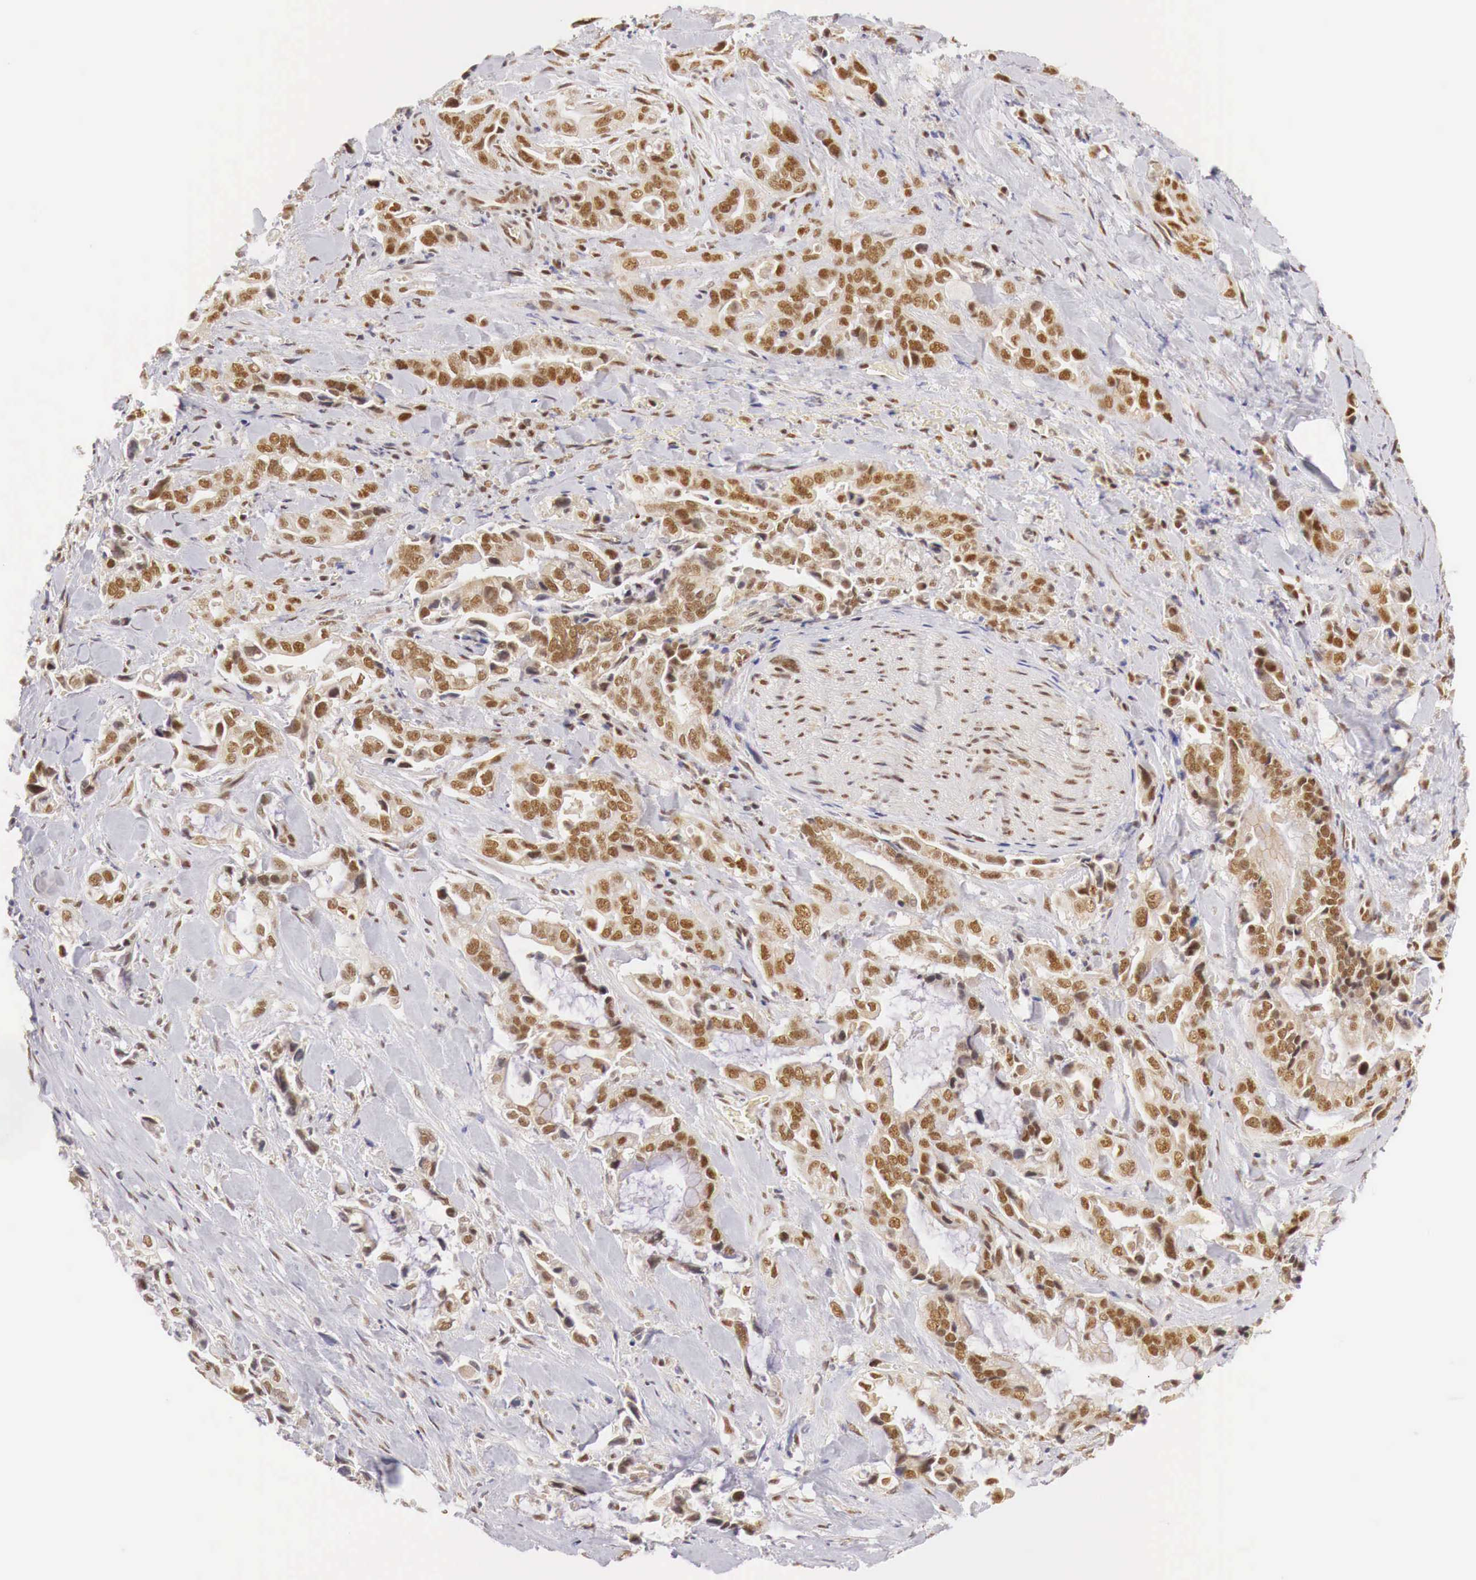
{"staining": {"intensity": "moderate", "quantity": ">75%", "location": "cytoplasmic/membranous,nuclear"}, "tissue": "pancreatic cancer", "cell_type": "Tumor cells", "image_type": "cancer", "snomed": [{"axis": "morphology", "description": "Adenocarcinoma, NOS"}, {"axis": "topography", "description": "Pancreas"}], "caption": "IHC (DAB (3,3'-diaminobenzidine)) staining of human pancreatic cancer (adenocarcinoma) shows moderate cytoplasmic/membranous and nuclear protein positivity in approximately >75% of tumor cells.", "gene": "GPKOW", "patient": {"sex": "male", "age": 69}}